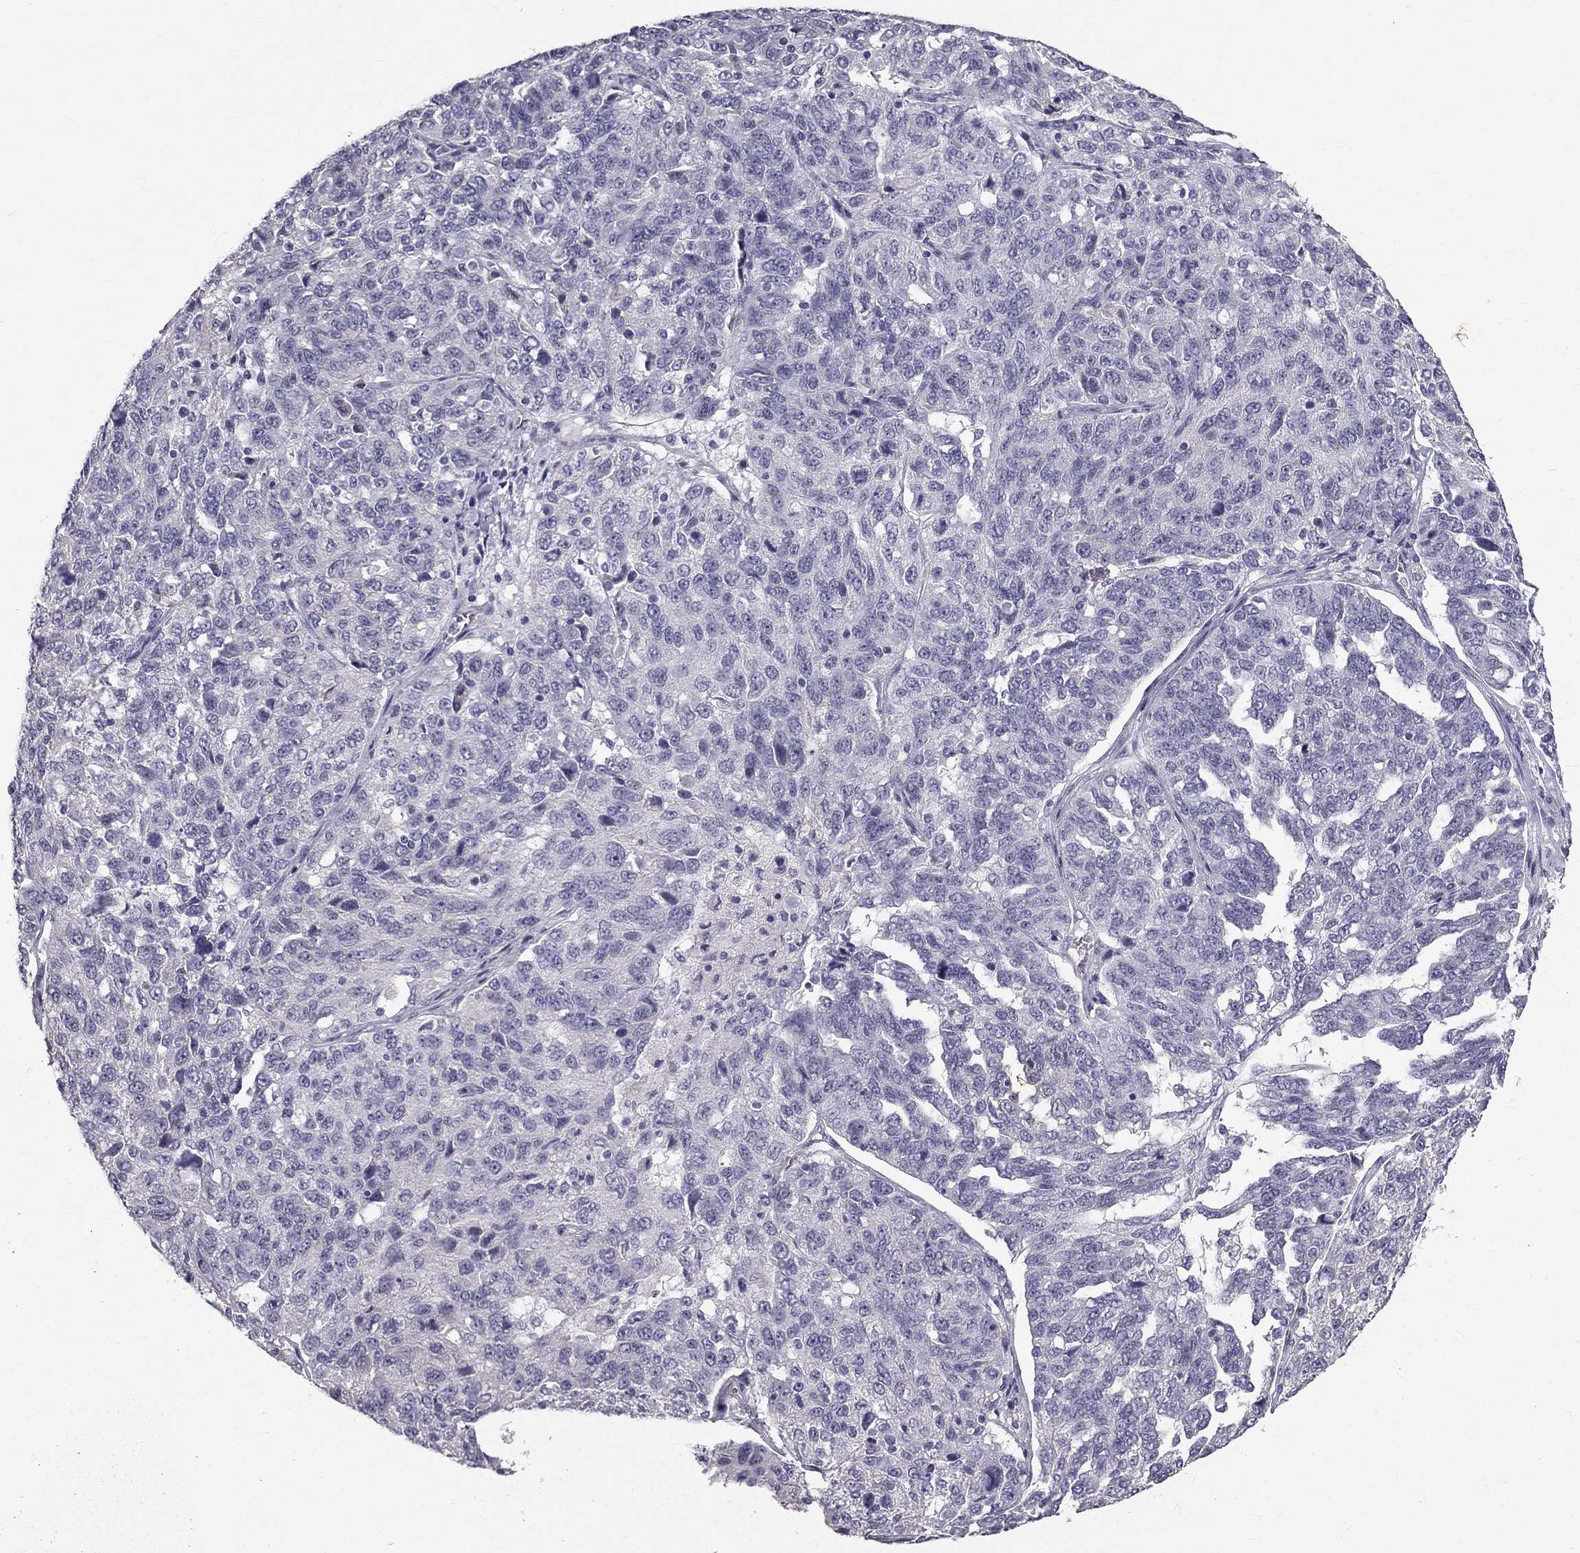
{"staining": {"intensity": "negative", "quantity": "none", "location": "none"}, "tissue": "ovarian cancer", "cell_type": "Tumor cells", "image_type": "cancer", "snomed": [{"axis": "morphology", "description": "Cystadenocarcinoma, serous, NOS"}, {"axis": "topography", "description": "Ovary"}], "caption": "Tumor cells are negative for brown protein staining in serous cystadenocarcinoma (ovarian).", "gene": "CCDC40", "patient": {"sex": "female", "age": 71}}